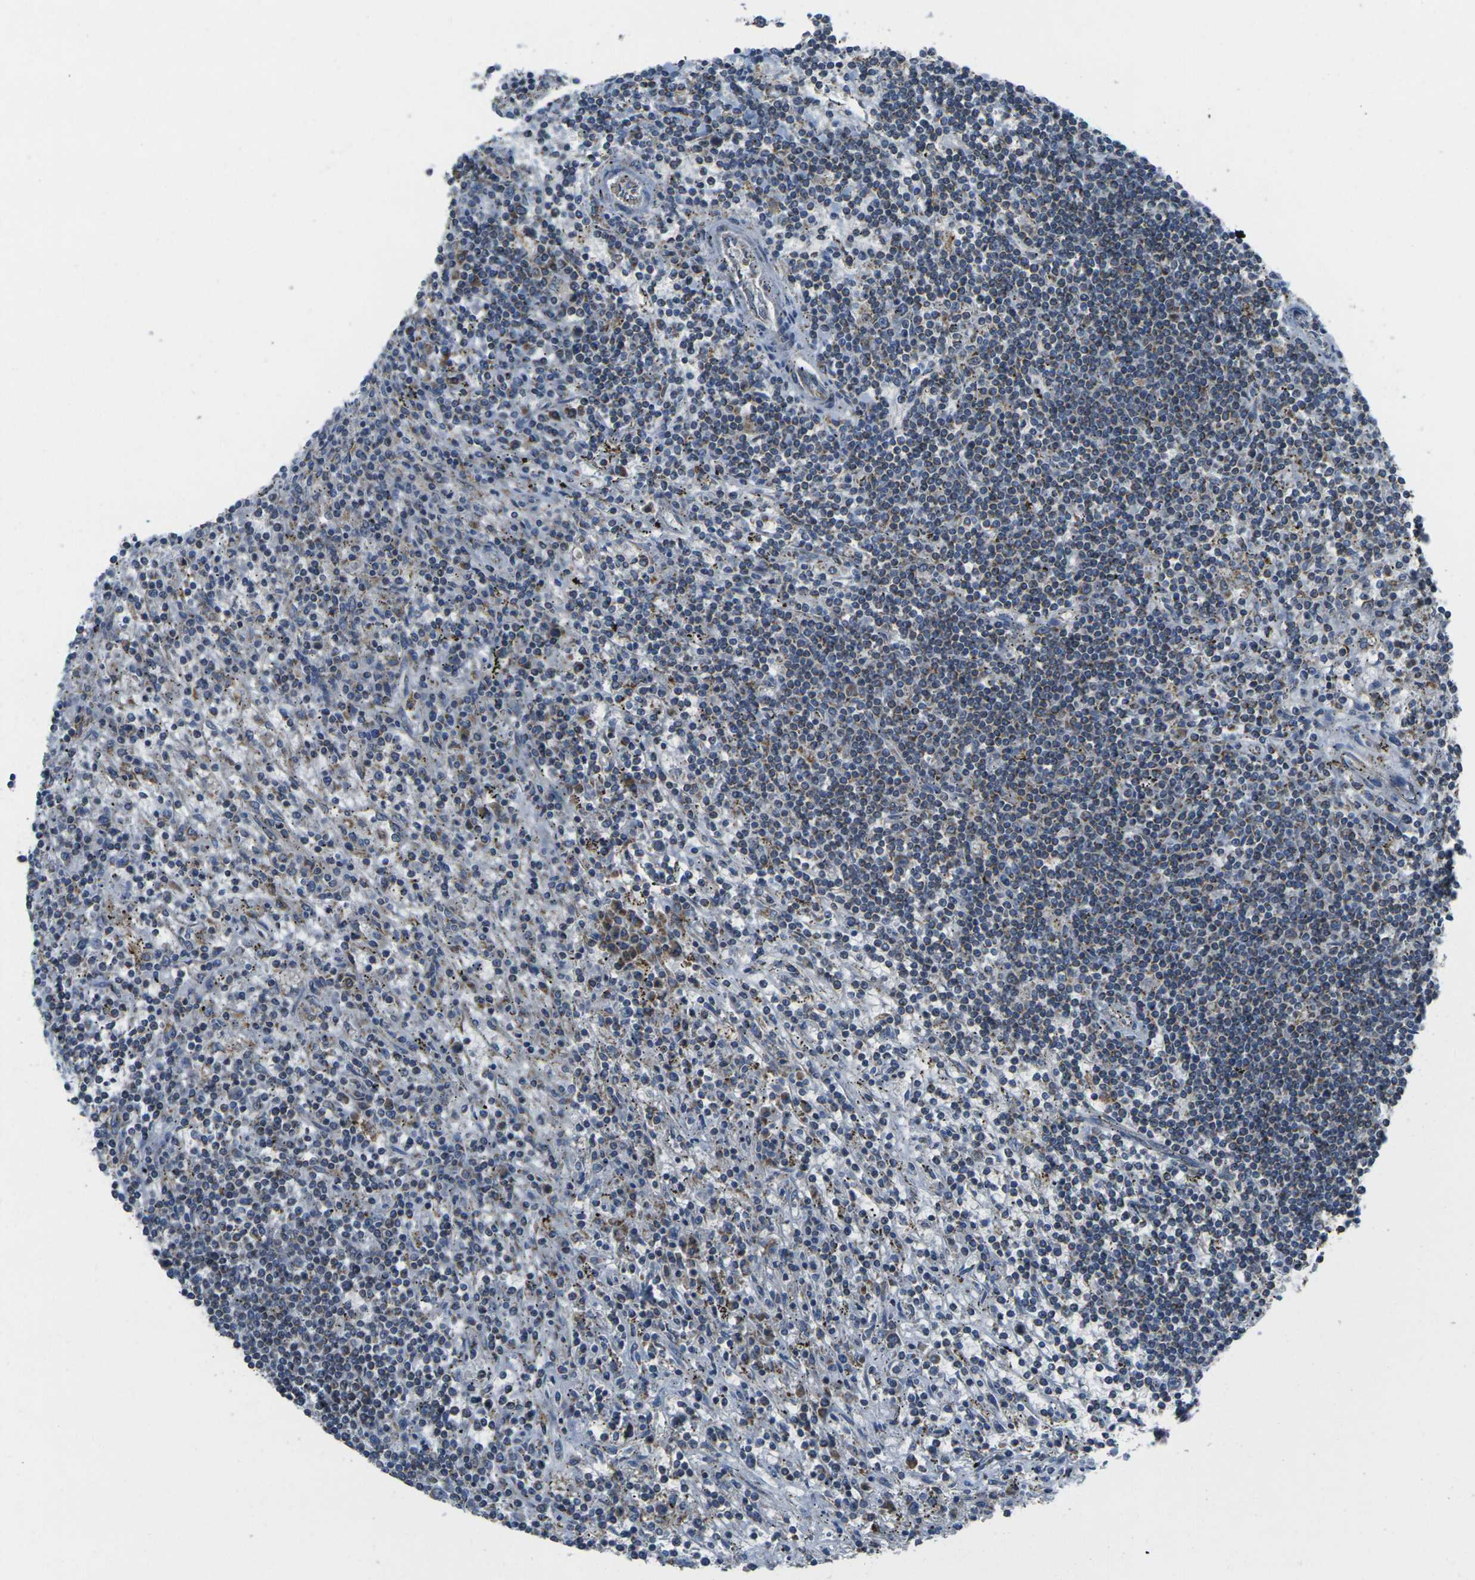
{"staining": {"intensity": "weak", "quantity": "<25%", "location": "cytoplasmic/membranous"}, "tissue": "lymphoma", "cell_type": "Tumor cells", "image_type": "cancer", "snomed": [{"axis": "morphology", "description": "Malignant lymphoma, non-Hodgkin's type, Low grade"}, {"axis": "topography", "description": "Spleen"}], "caption": "Tumor cells show no significant positivity in low-grade malignant lymphoma, non-Hodgkin's type.", "gene": "TMEM120B", "patient": {"sex": "male", "age": 76}}